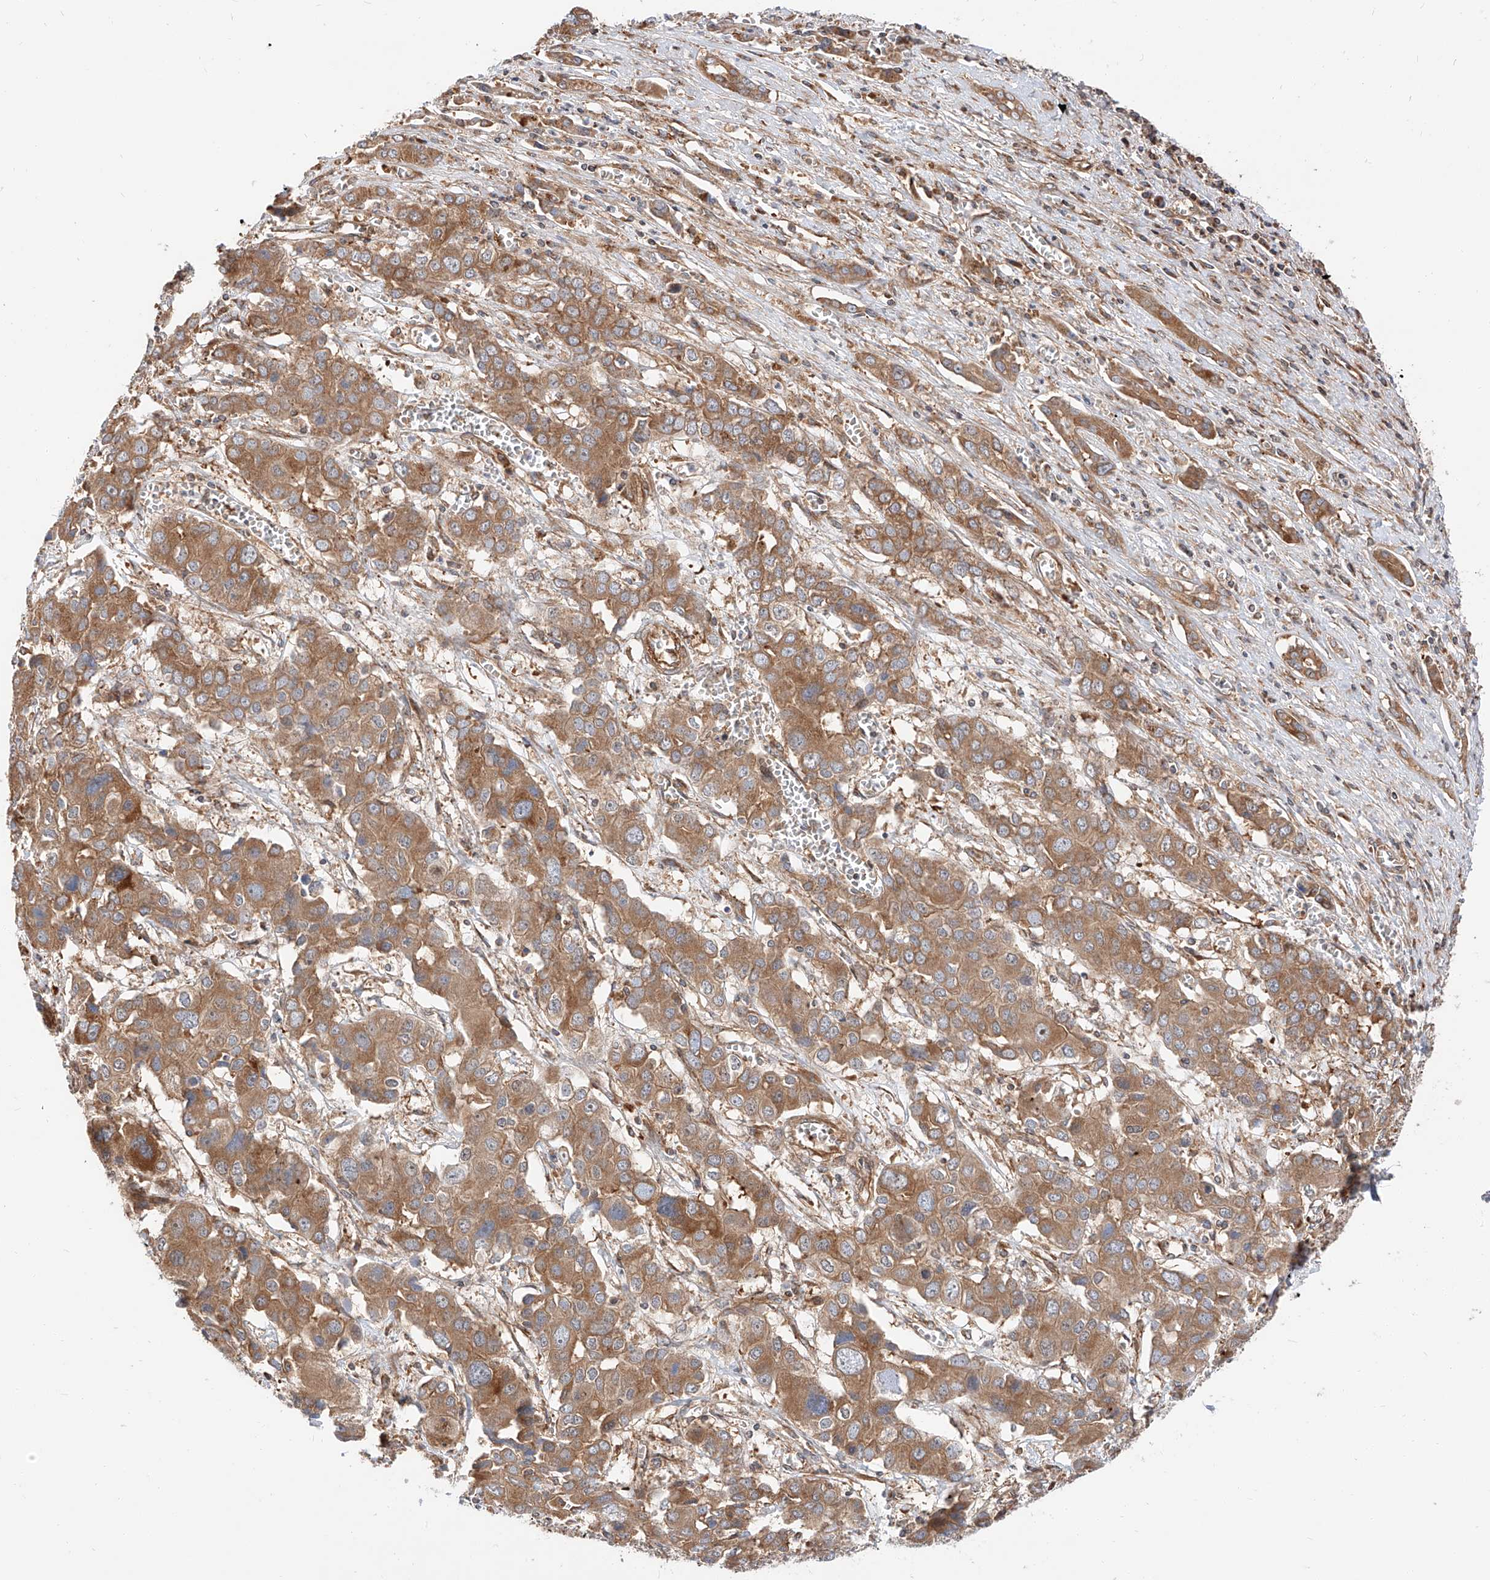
{"staining": {"intensity": "moderate", "quantity": ">75%", "location": "cytoplasmic/membranous"}, "tissue": "liver cancer", "cell_type": "Tumor cells", "image_type": "cancer", "snomed": [{"axis": "morphology", "description": "Cholangiocarcinoma"}, {"axis": "topography", "description": "Liver"}], "caption": "Moderate cytoplasmic/membranous expression is identified in approximately >75% of tumor cells in liver cholangiocarcinoma. (brown staining indicates protein expression, while blue staining denotes nuclei).", "gene": "ISCA2", "patient": {"sex": "male", "age": 67}}